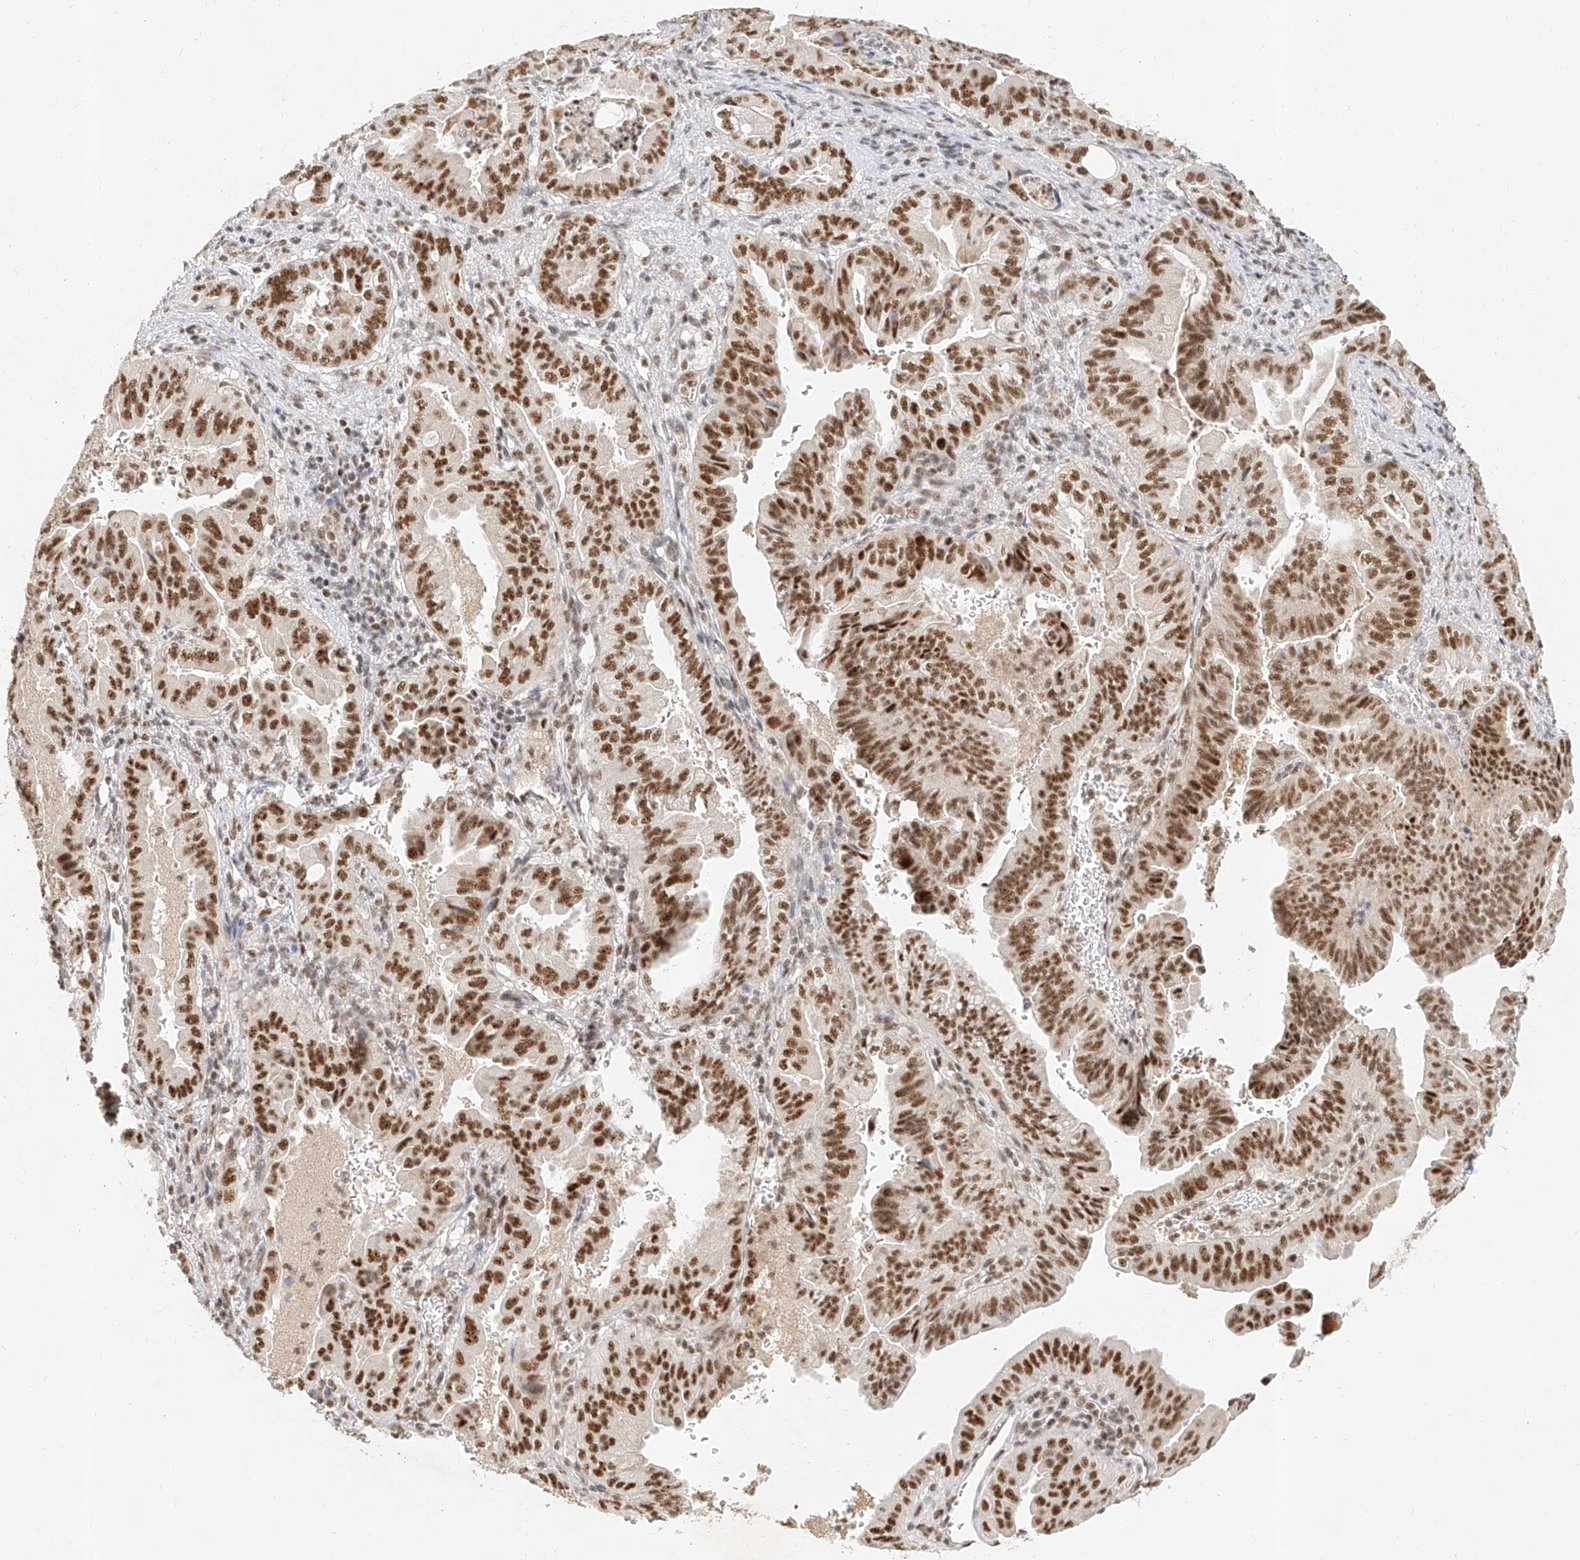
{"staining": {"intensity": "strong", "quantity": ">75%", "location": "nuclear"}, "tissue": "pancreatic cancer", "cell_type": "Tumor cells", "image_type": "cancer", "snomed": [{"axis": "morphology", "description": "Adenocarcinoma, NOS"}, {"axis": "topography", "description": "Pancreas"}], "caption": "A micrograph showing strong nuclear staining in about >75% of tumor cells in pancreatic cancer (adenocarcinoma), as visualized by brown immunohistochemical staining.", "gene": "CXorf58", "patient": {"sex": "male", "age": 70}}